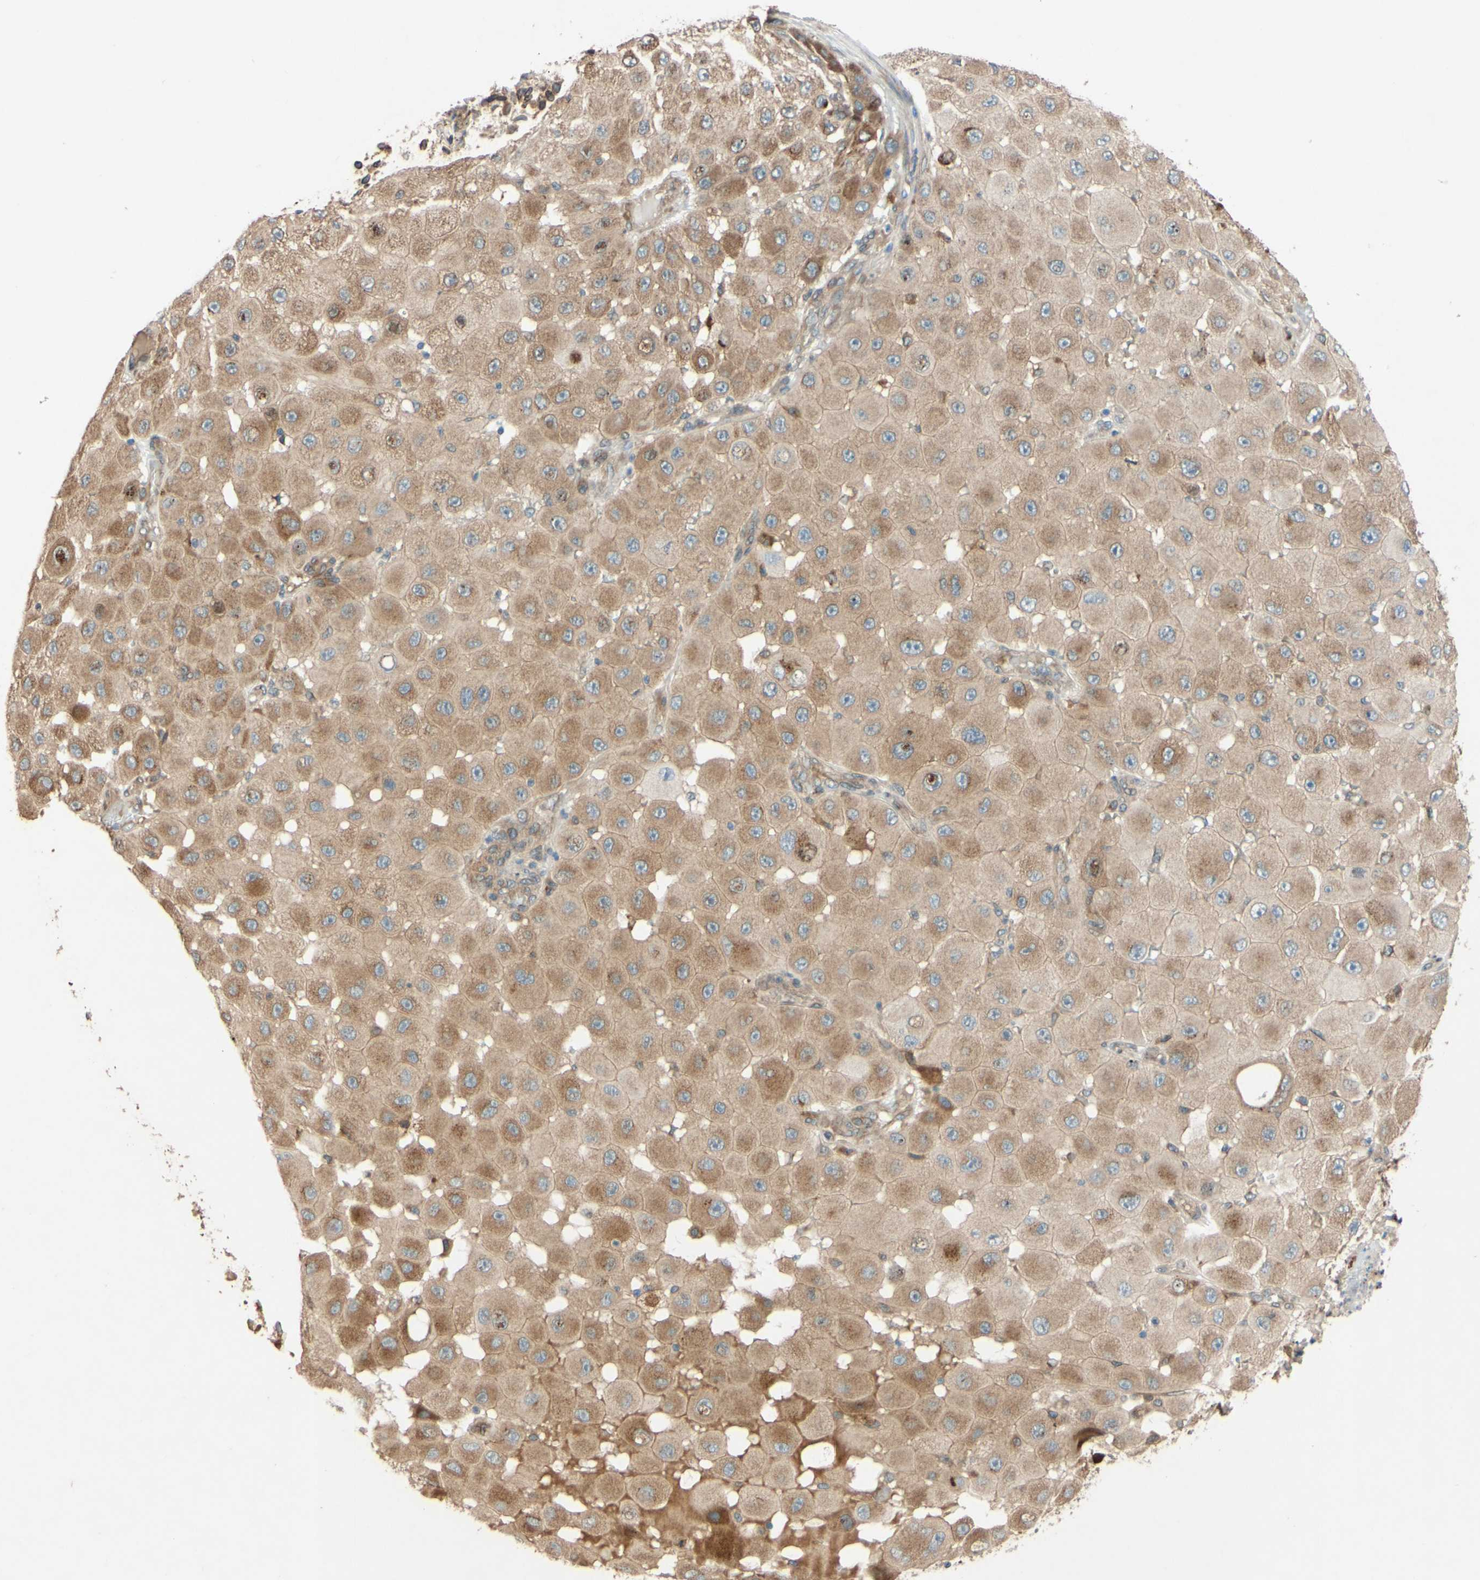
{"staining": {"intensity": "moderate", "quantity": ">75%", "location": "cytoplasmic/membranous"}, "tissue": "melanoma", "cell_type": "Tumor cells", "image_type": "cancer", "snomed": [{"axis": "morphology", "description": "Malignant melanoma, NOS"}, {"axis": "topography", "description": "Skin"}], "caption": "The image reveals a brown stain indicating the presence of a protein in the cytoplasmic/membranous of tumor cells in melanoma.", "gene": "PTPRU", "patient": {"sex": "female", "age": 81}}